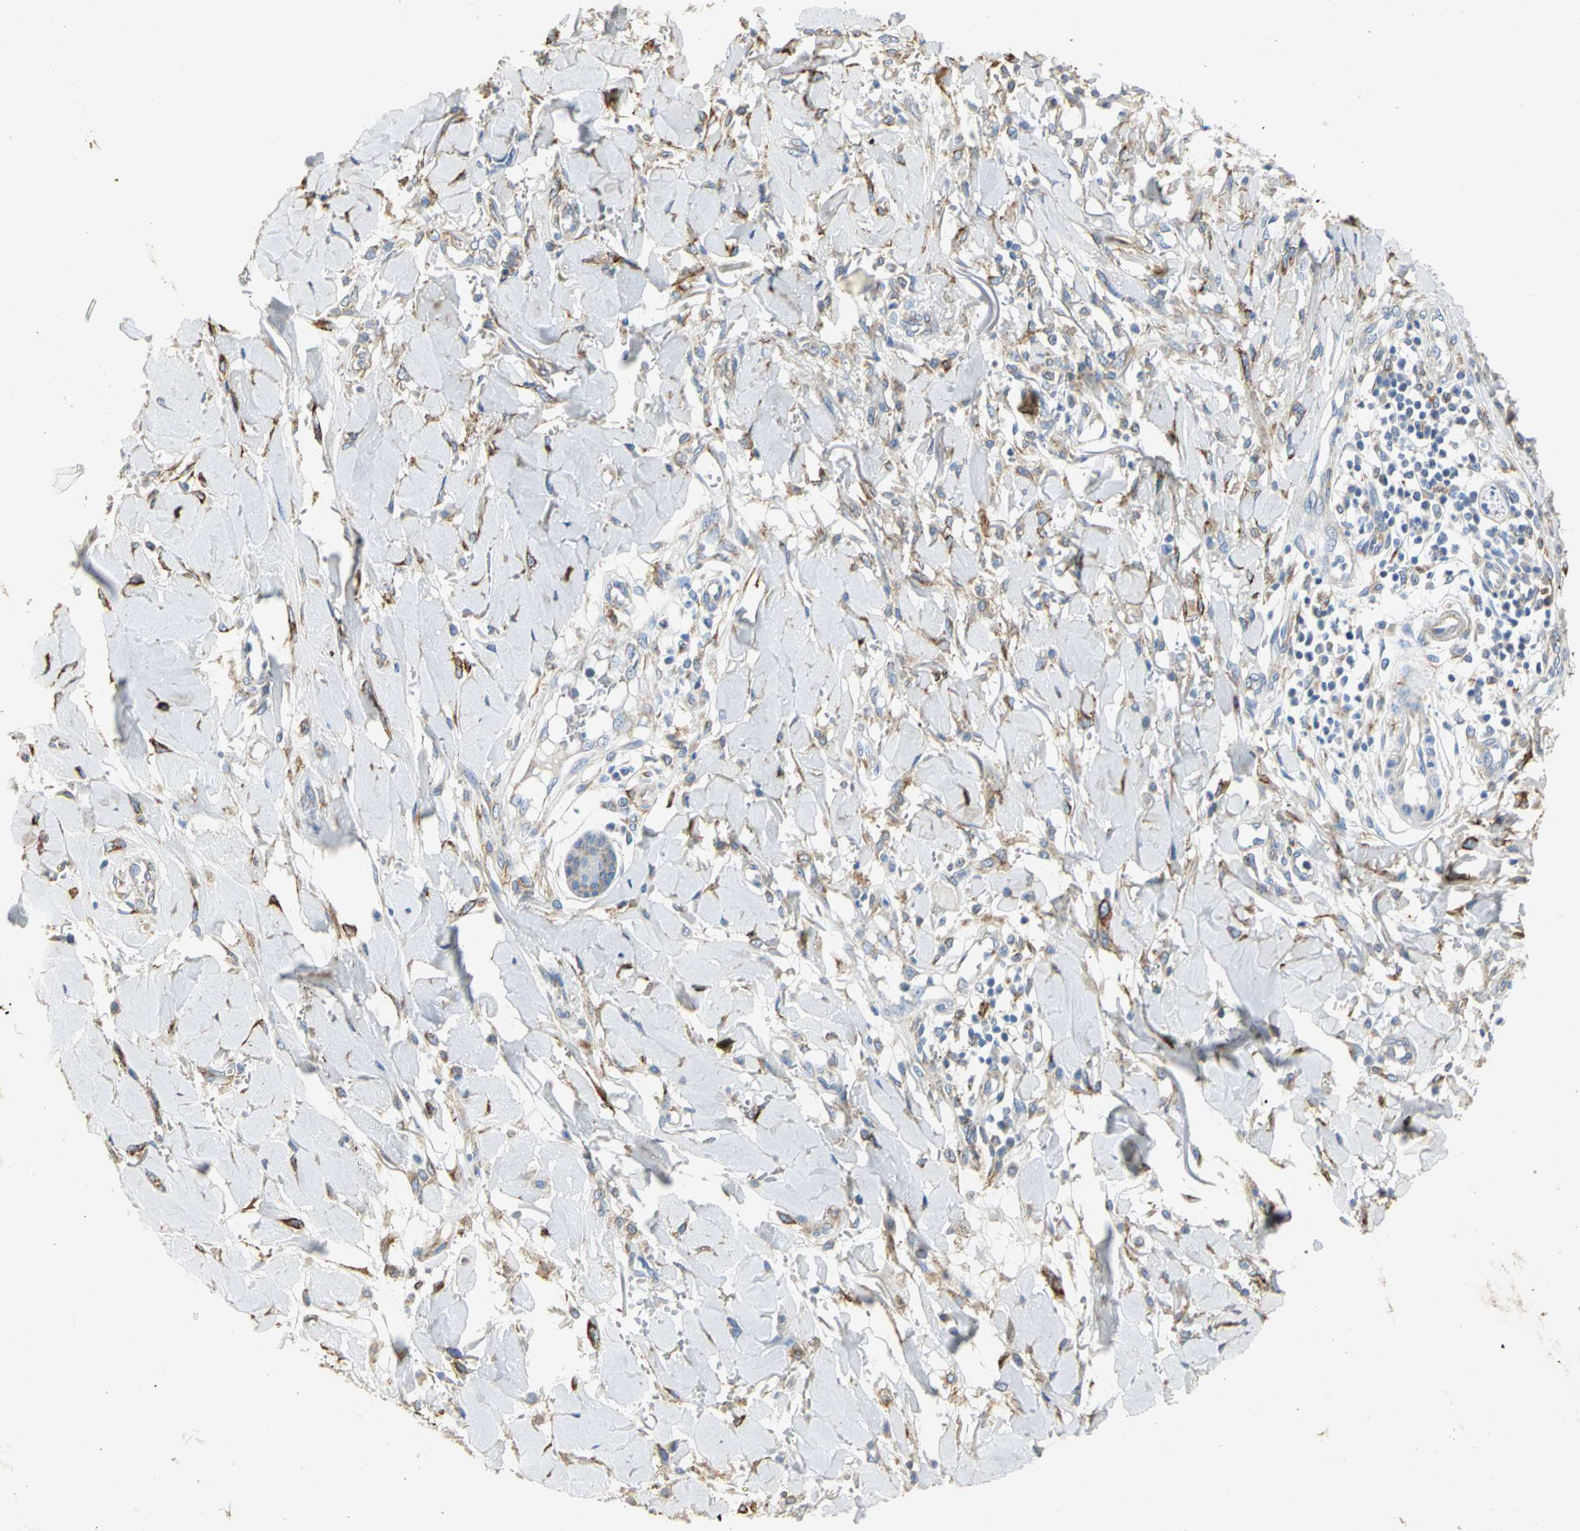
{"staining": {"intensity": "weak", "quantity": "25%-75%", "location": "cytoplasmic/membranous"}, "tissue": "skin cancer", "cell_type": "Tumor cells", "image_type": "cancer", "snomed": [{"axis": "morphology", "description": "Squamous cell carcinoma, NOS"}, {"axis": "topography", "description": "Skin"}], "caption": "A histopathology image showing weak cytoplasmic/membranous positivity in about 25%-75% of tumor cells in skin cancer (squamous cell carcinoma), as visualized by brown immunohistochemical staining.", "gene": "GNRH2", "patient": {"sex": "female", "age": 78}}